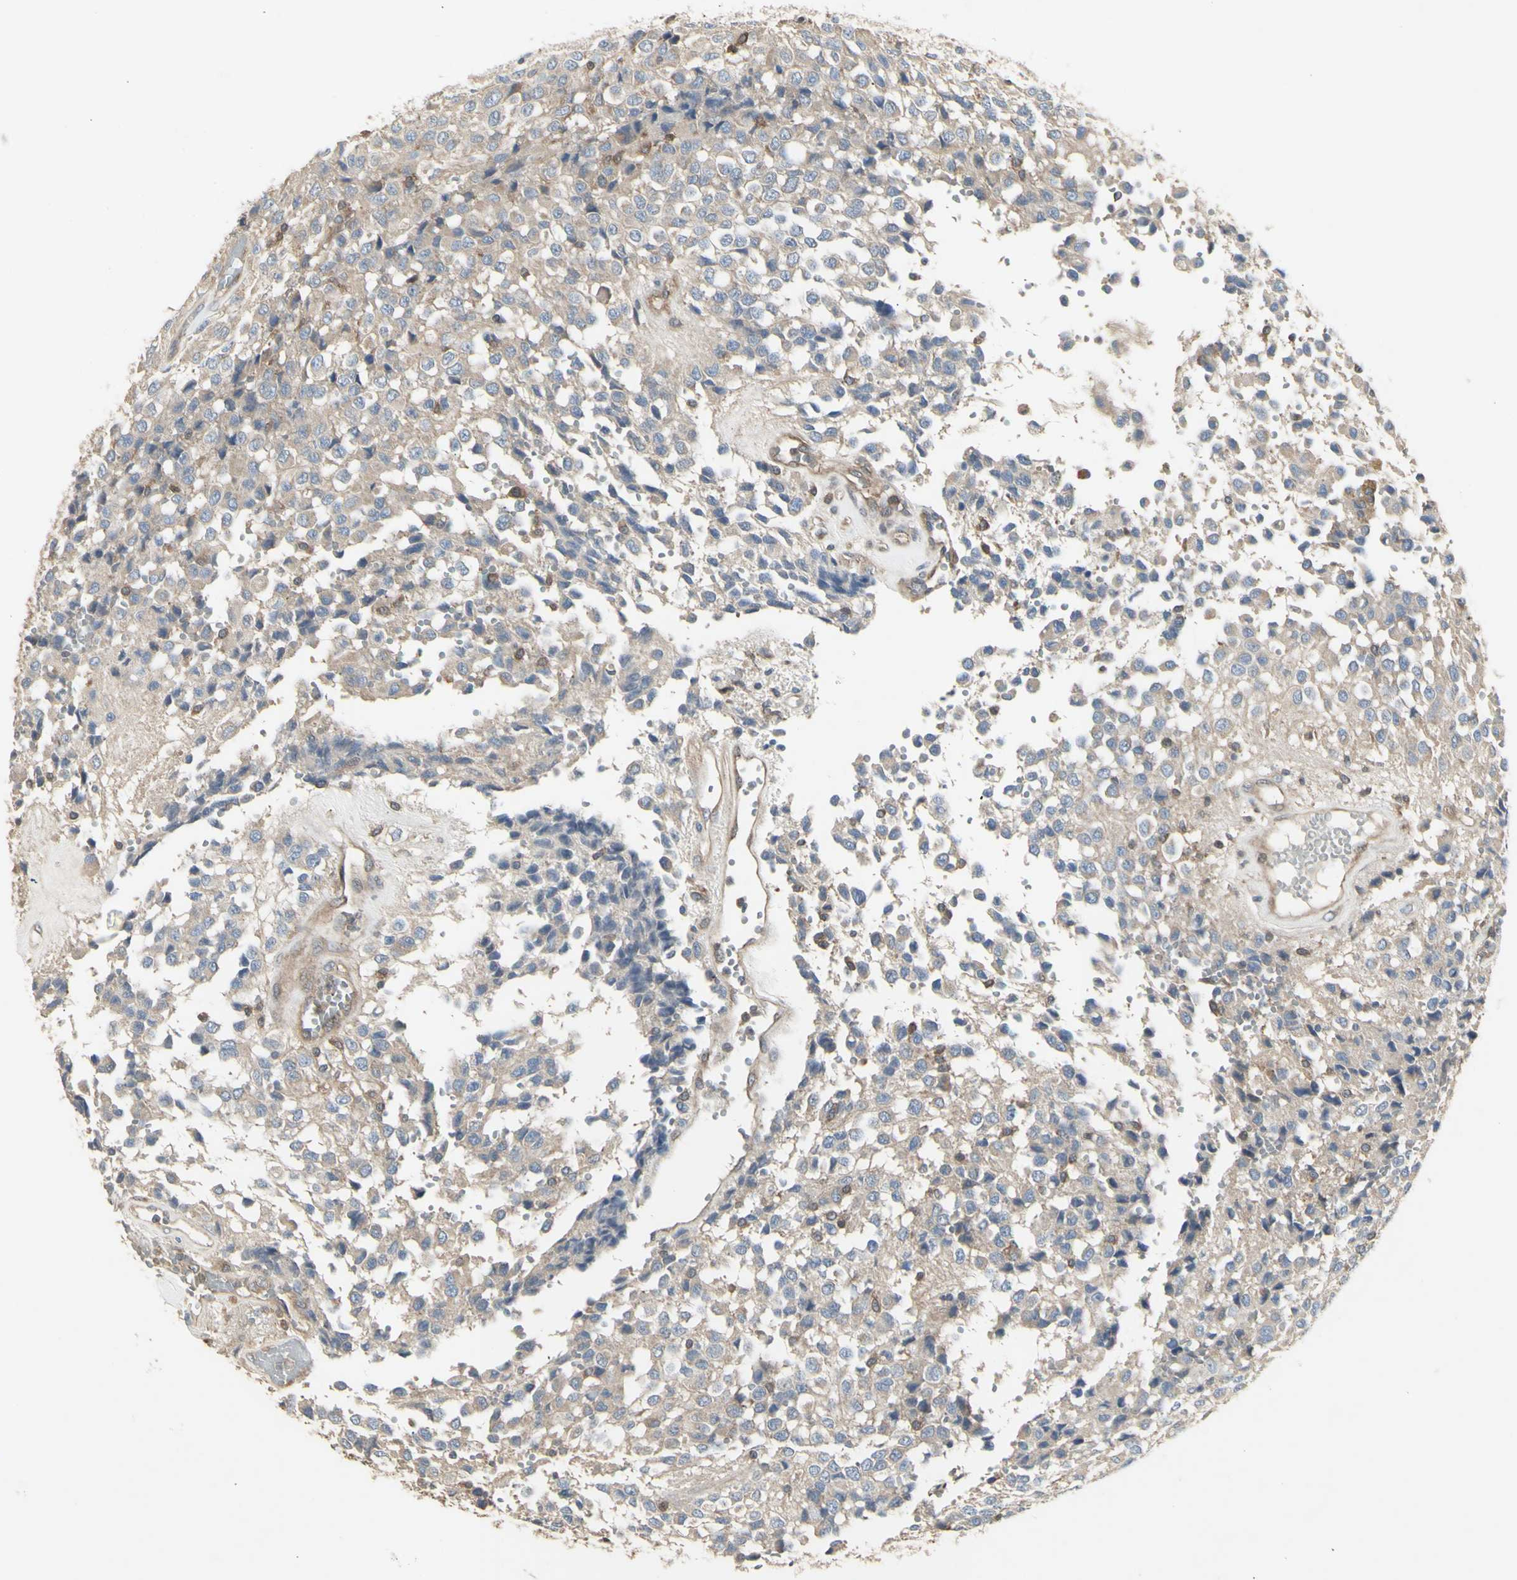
{"staining": {"intensity": "weak", "quantity": ">75%", "location": "cytoplasmic/membranous"}, "tissue": "glioma", "cell_type": "Tumor cells", "image_type": "cancer", "snomed": [{"axis": "morphology", "description": "Glioma, malignant, High grade"}, {"axis": "topography", "description": "Brain"}], "caption": "Human glioma stained for a protein (brown) displays weak cytoplasmic/membranous positive positivity in approximately >75% of tumor cells.", "gene": "CHURC1-FNTB", "patient": {"sex": "male", "age": 32}}